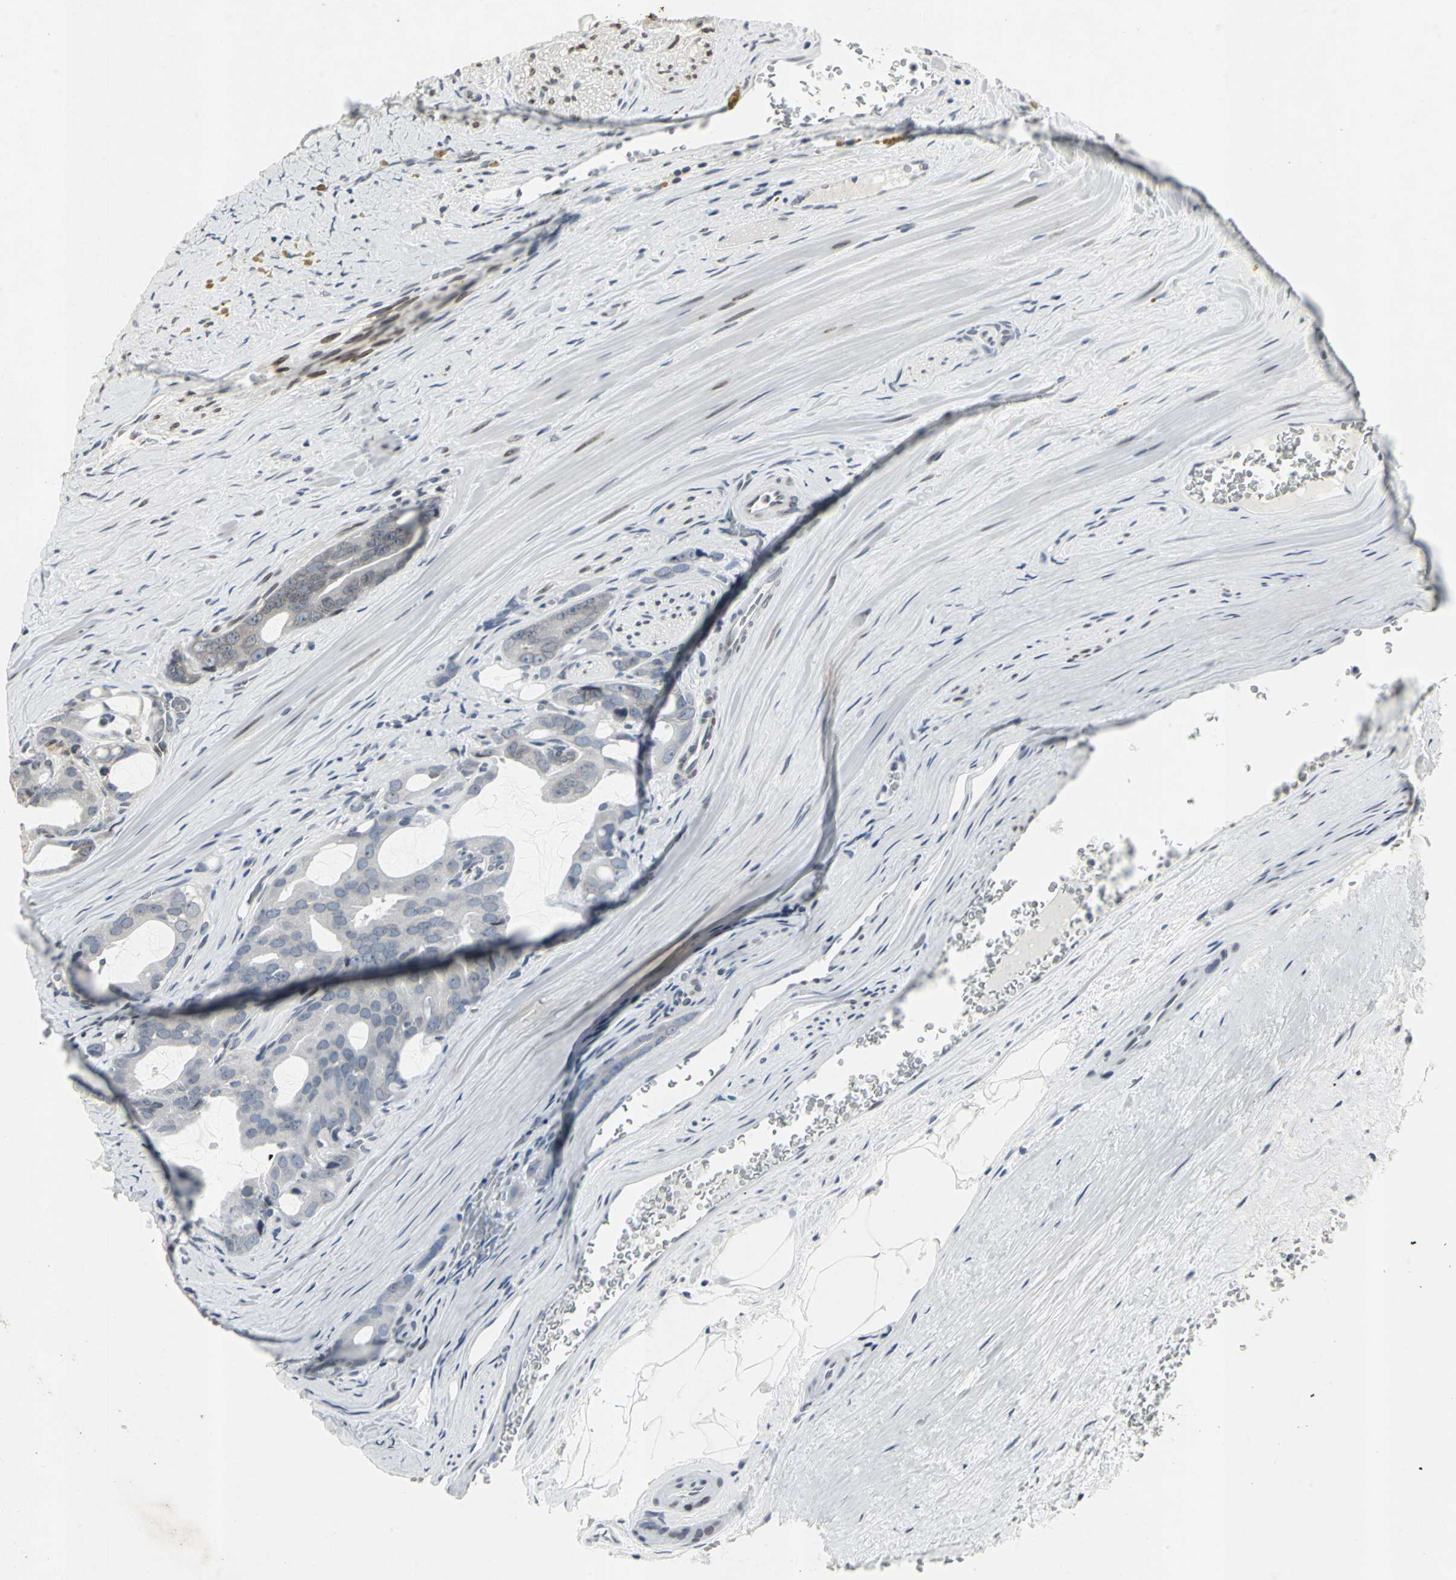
{"staining": {"intensity": "weak", "quantity": "25%-75%", "location": "cytoplasmic/membranous"}, "tissue": "prostate cancer", "cell_type": "Tumor cells", "image_type": "cancer", "snomed": [{"axis": "morphology", "description": "Adenocarcinoma, Medium grade"}, {"axis": "topography", "description": "Prostate"}], "caption": "Protein analysis of prostate cancer tissue displays weak cytoplasmic/membranous expression in approximately 25%-75% of tumor cells.", "gene": "SH2B3", "patient": {"sex": "male", "age": 53}}